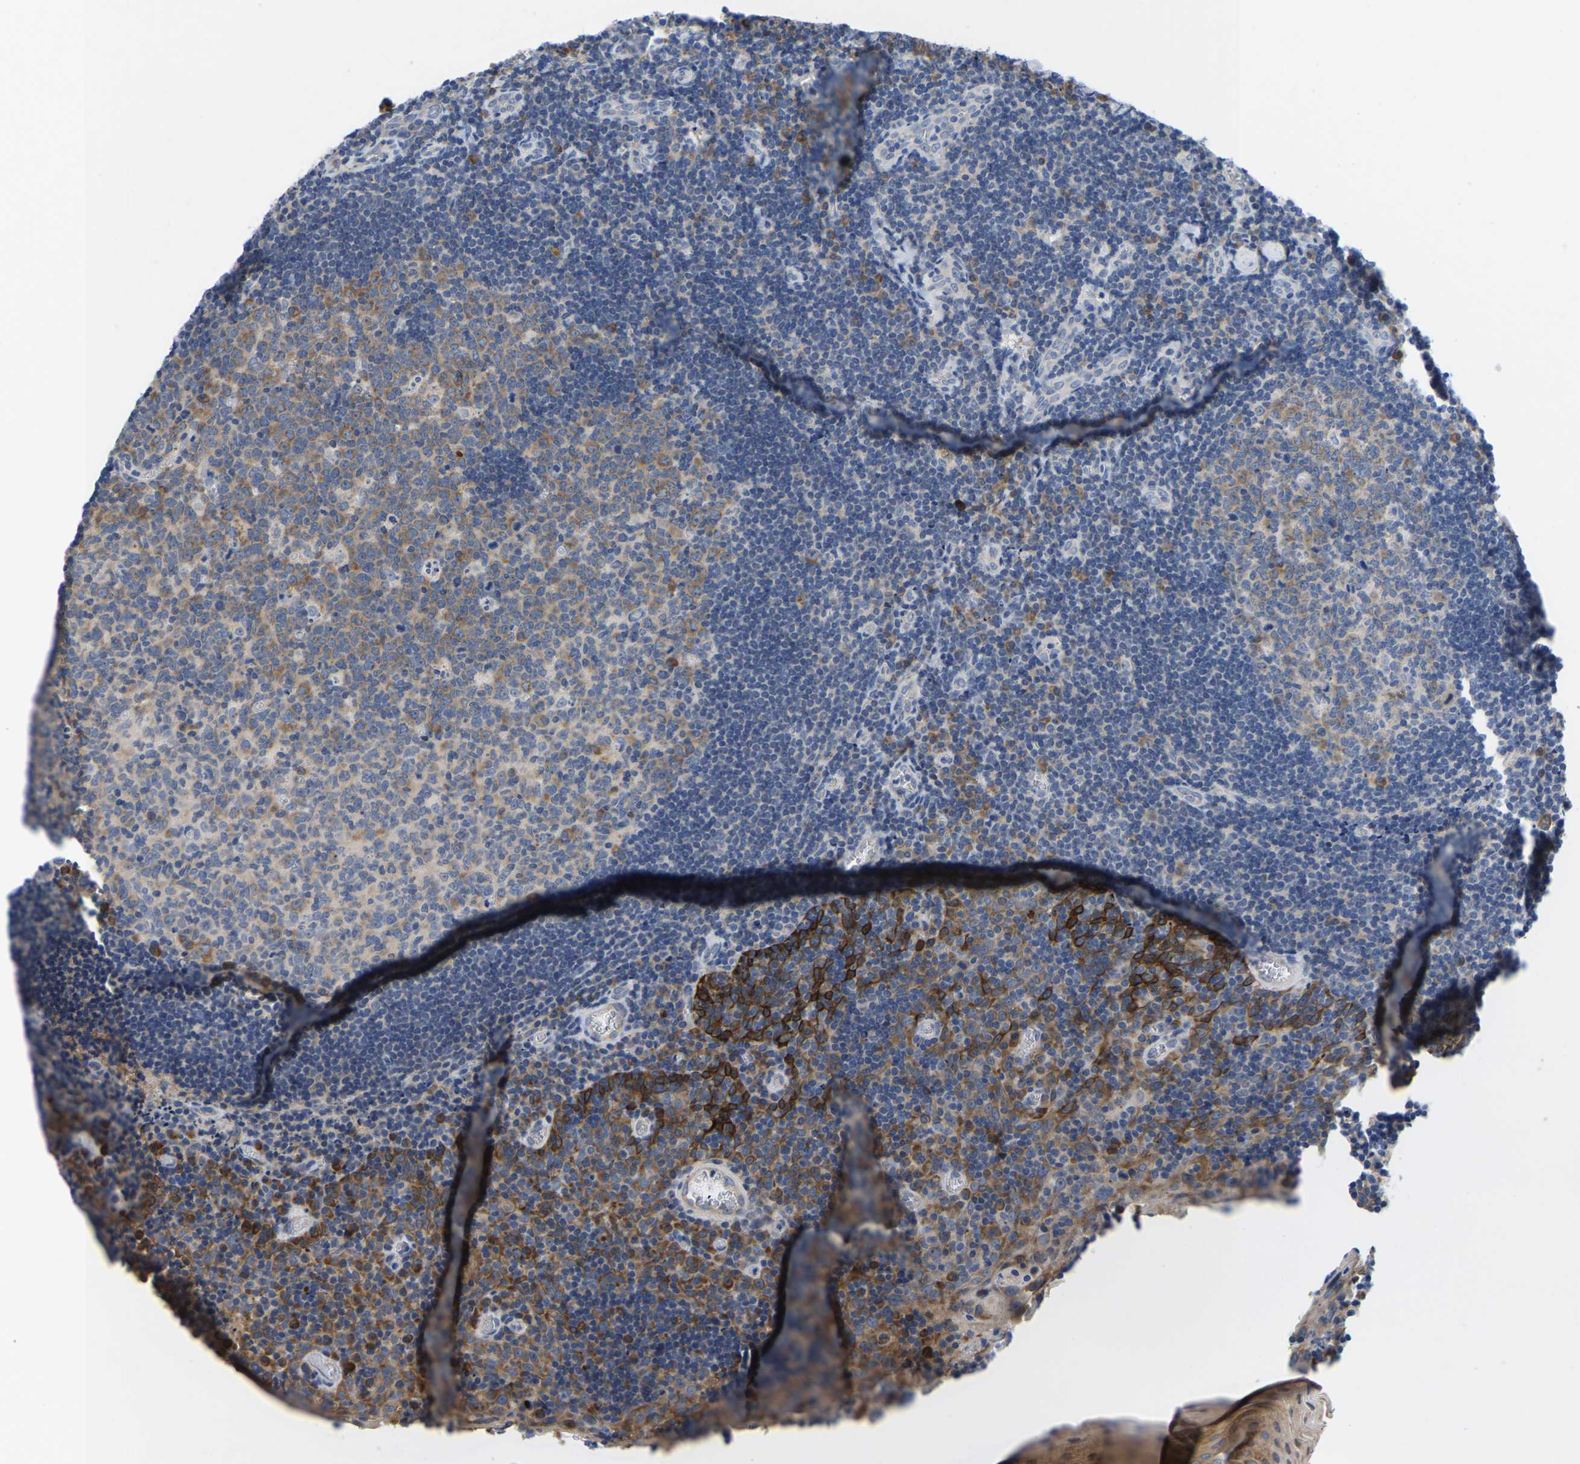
{"staining": {"intensity": "moderate", "quantity": "25%-75%", "location": "cytoplasmic/membranous"}, "tissue": "tonsil", "cell_type": "Germinal center cells", "image_type": "normal", "snomed": [{"axis": "morphology", "description": "Normal tissue, NOS"}, {"axis": "morphology", "description": "Inflammation, NOS"}, {"axis": "topography", "description": "Tonsil"}], "caption": "Immunohistochemistry (IHC) (DAB (3,3'-diaminobenzidine)) staining of benign tonsil reveals moderate cytoplasmic/membranous protein positivity in approximately 25%-75% of germinal center cells. (Stains: DAB in brown, nuclei in blue, Microscopy: brightfield microscopy at high magnification).", "gene": "ABCA10", "patient": {"sex": "female", "age": 31}}